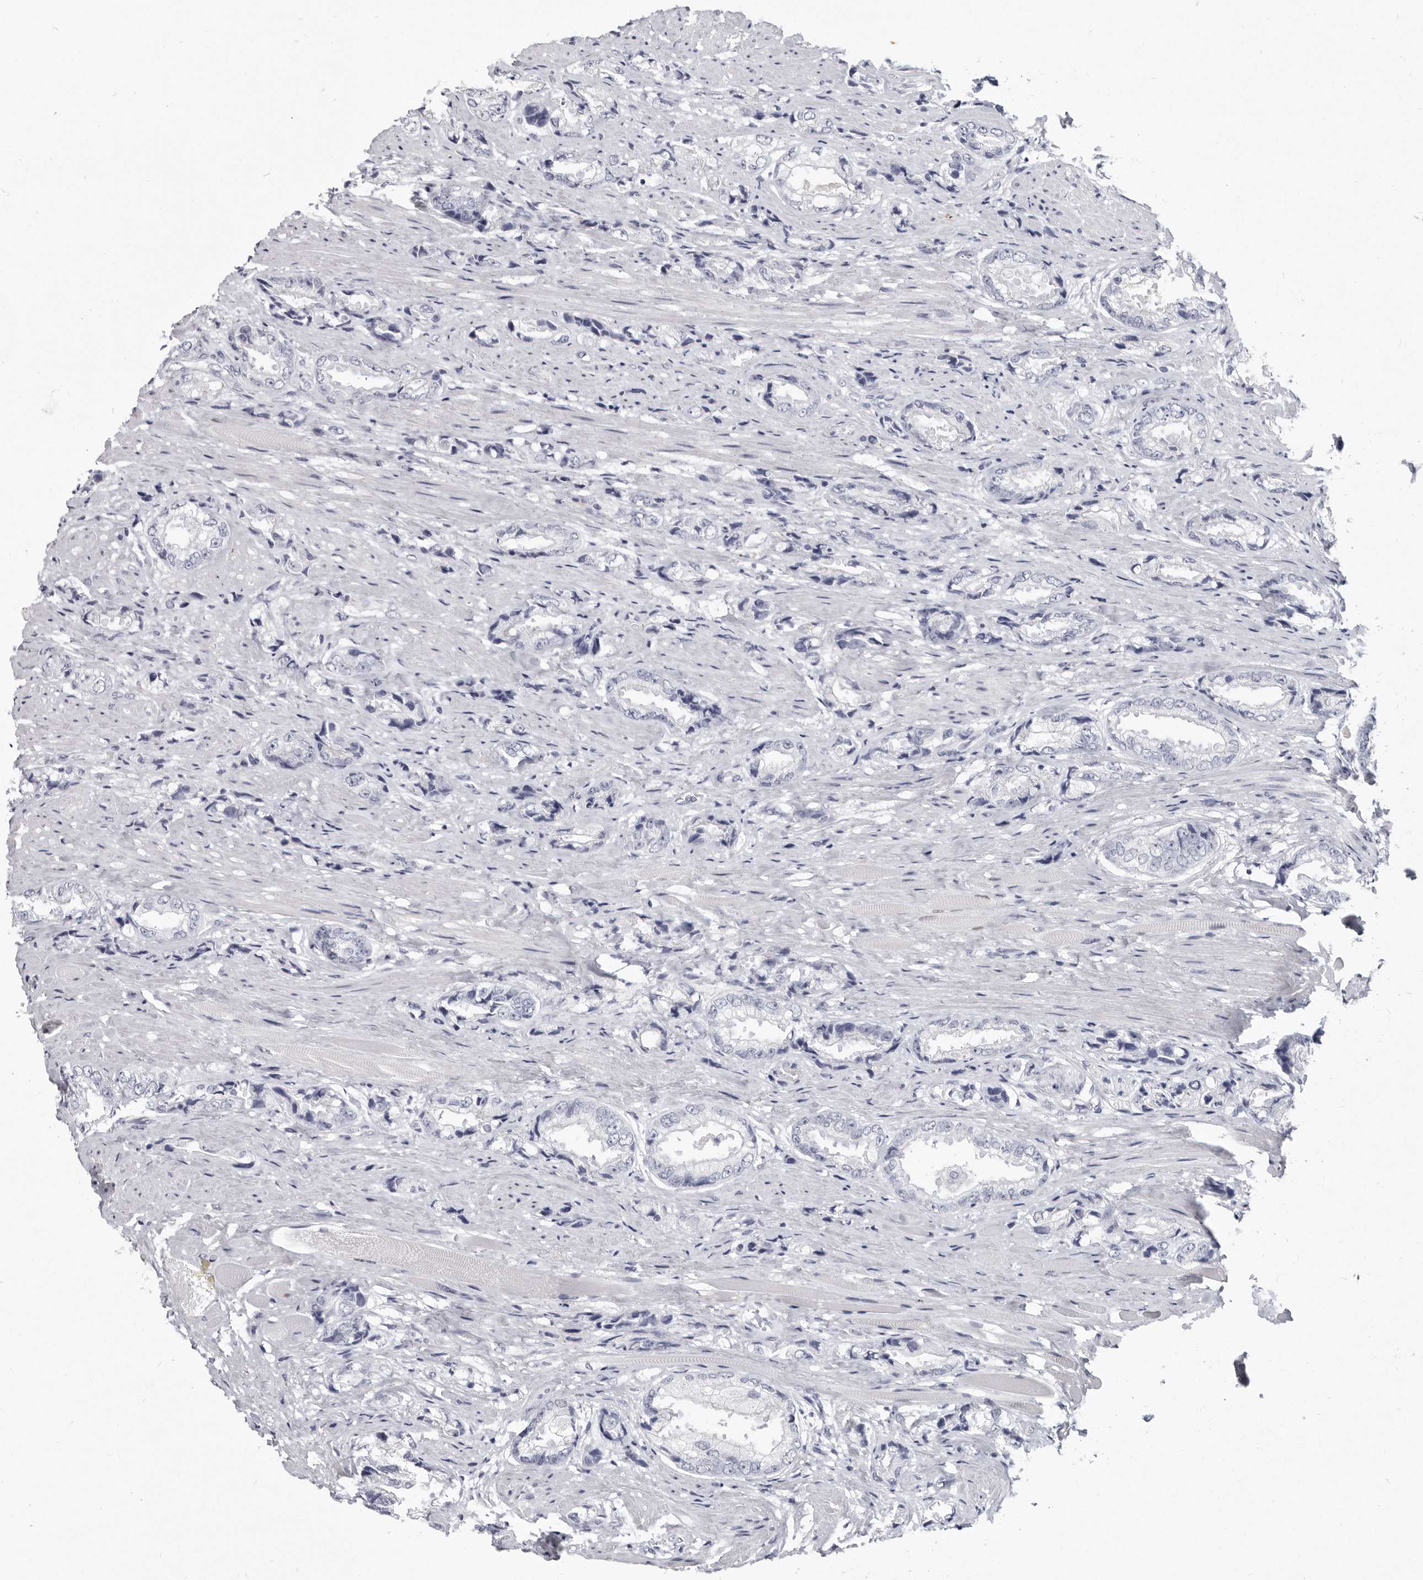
{"staining": {"intensity": "negative", "quantity": "none", "location": "none"}, "tissue": "prostate cancer", "cell_type": "Tumor cells", "image_type": "cancer", "snomed": [{"axis": "morphology", "description": "Adenocarcinoma, High grade"}, {"axis": "topography", "description": "Prostate"}], "caption": "High power microscopy photomicrograph of an immunohistochemistry (IHC) photomicrograph of prostate adenocarcinoma (high-grade), revealing no significant expression in tumor cells.", "gene": "WRAP73", "patient": {"sex": "male", "age": 61}}